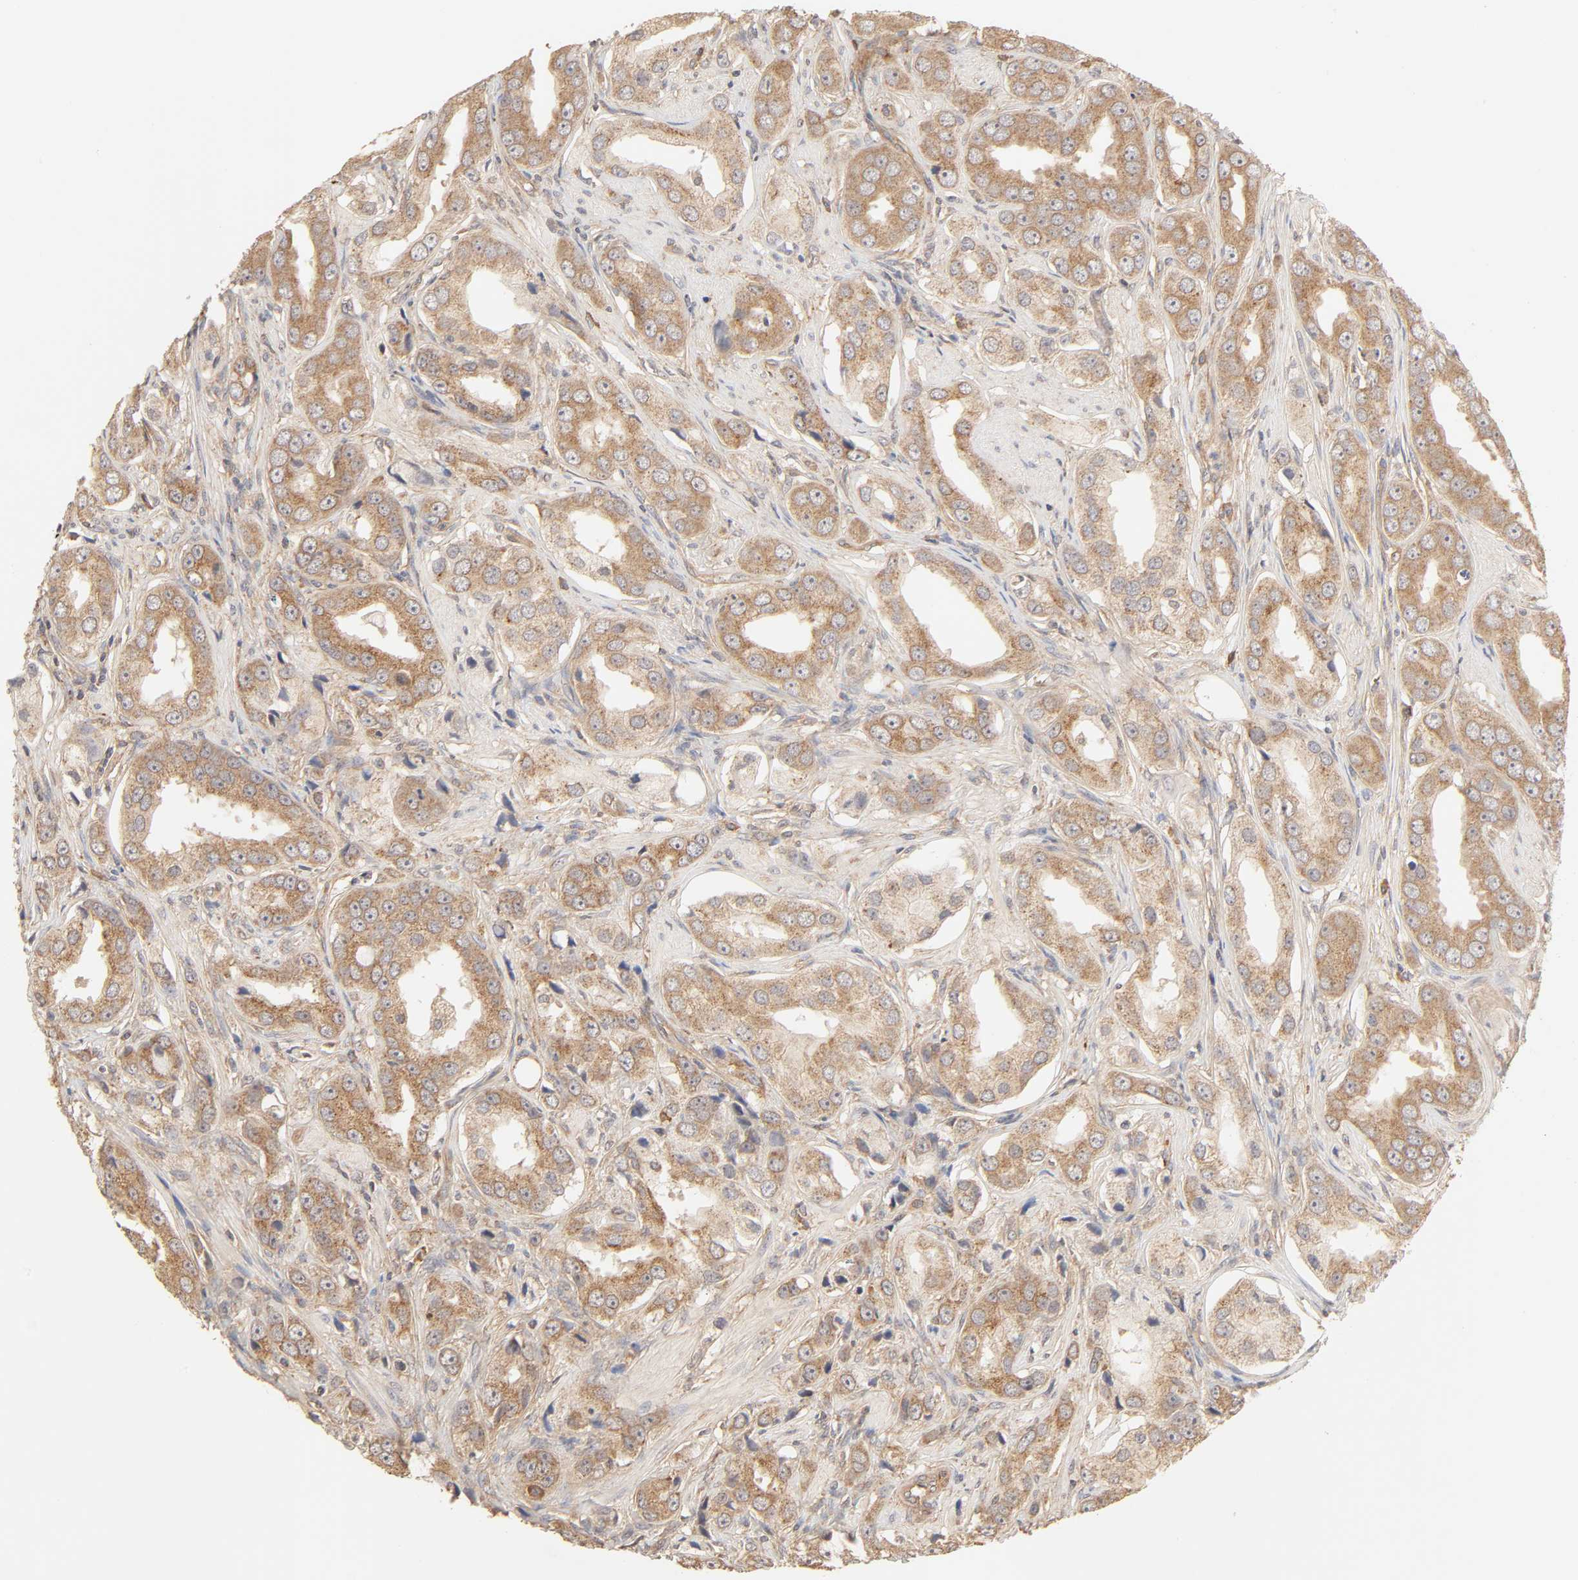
{"staining": {"intensity": "moderate", "quantity": ">75%", "location": "cytoplasmic/membranous"}, "tissue": "prostate cancer", "cell_type": "Tumor cells", "image_type": "cancer", "snomed": [{"axis": "morphology", "description": "Adenocarcinoma, Medium grade"}, {"axis": "topography", "description": "Prostate"}], "caption": "A photomicrograph of human prostate cancer stained for a protein demonstrates moderate cytoplasmic/membranous brown staining in tumor cells. The staining is performed using DAB (3,3'-diaminobenzidine) brown chromogen to label protein expression. The nuclei are counter-stained blue using hematoxylin.", "gene": "EPS8", "patient": {"sex": "male", "age": 53}}